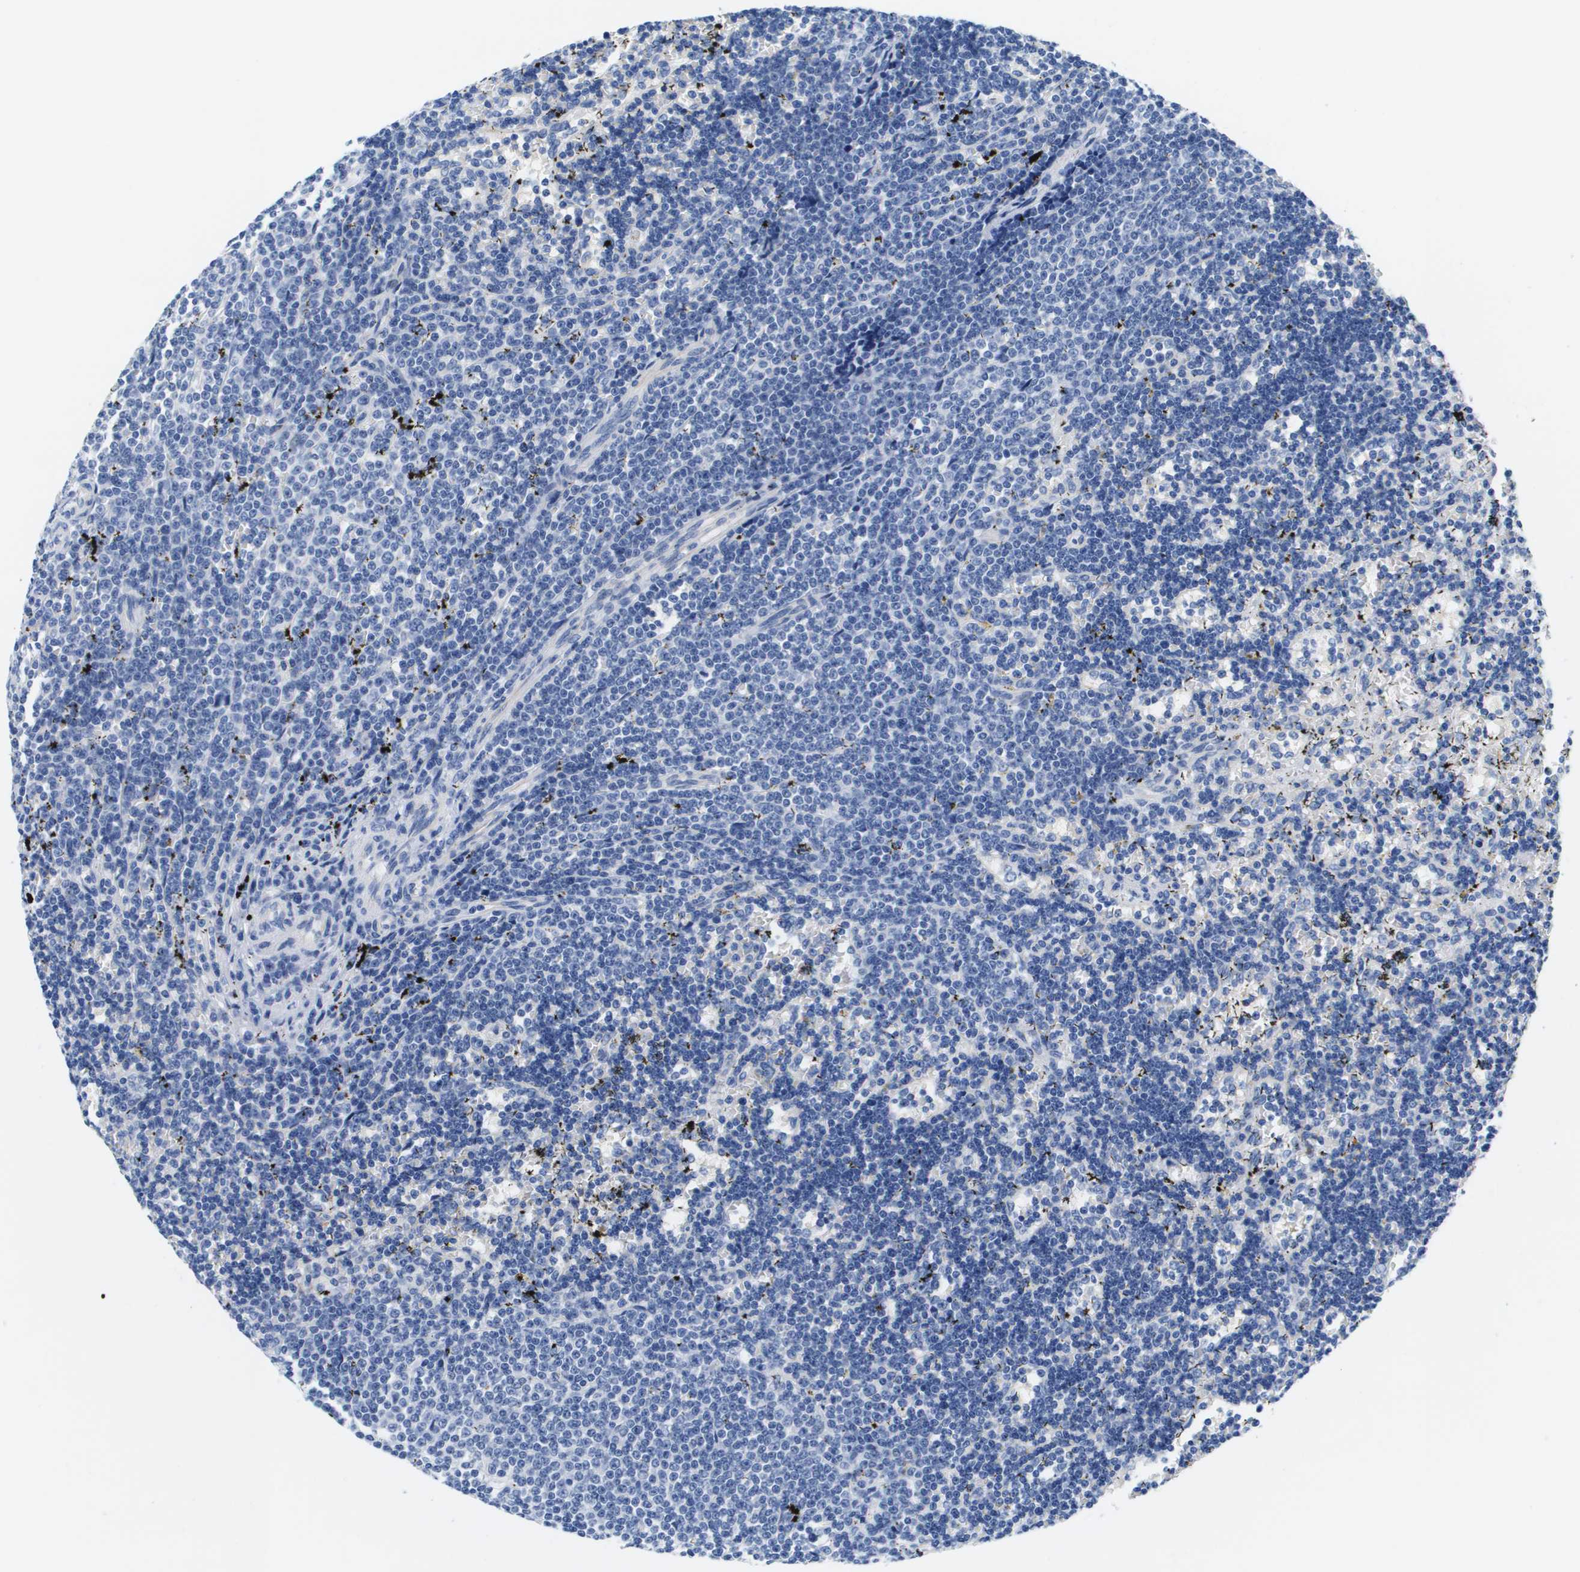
{"staining": {"intensity": "negative", "quantity": "none", "location": "none"}, "tissue": "lymphoma", "cell_type": "Tumor cells", "image_type": "cancer", "snomed": [{"axis": "morphology", "description": "Malignant lymphoma, non-Hodgkin's type, Low grade"}, {"axis": "topography", "description": "Lymph node"}], "caption": "Tumor cells are negative for brown protein staining in lymphoma. Brightfield microscopy of immunohistochemistry stained with DAB (brown) and hematoxylin (blue), captured at high magnification.", "gene": "APOA1", "patient": {"sex": "male", "age": 66}}